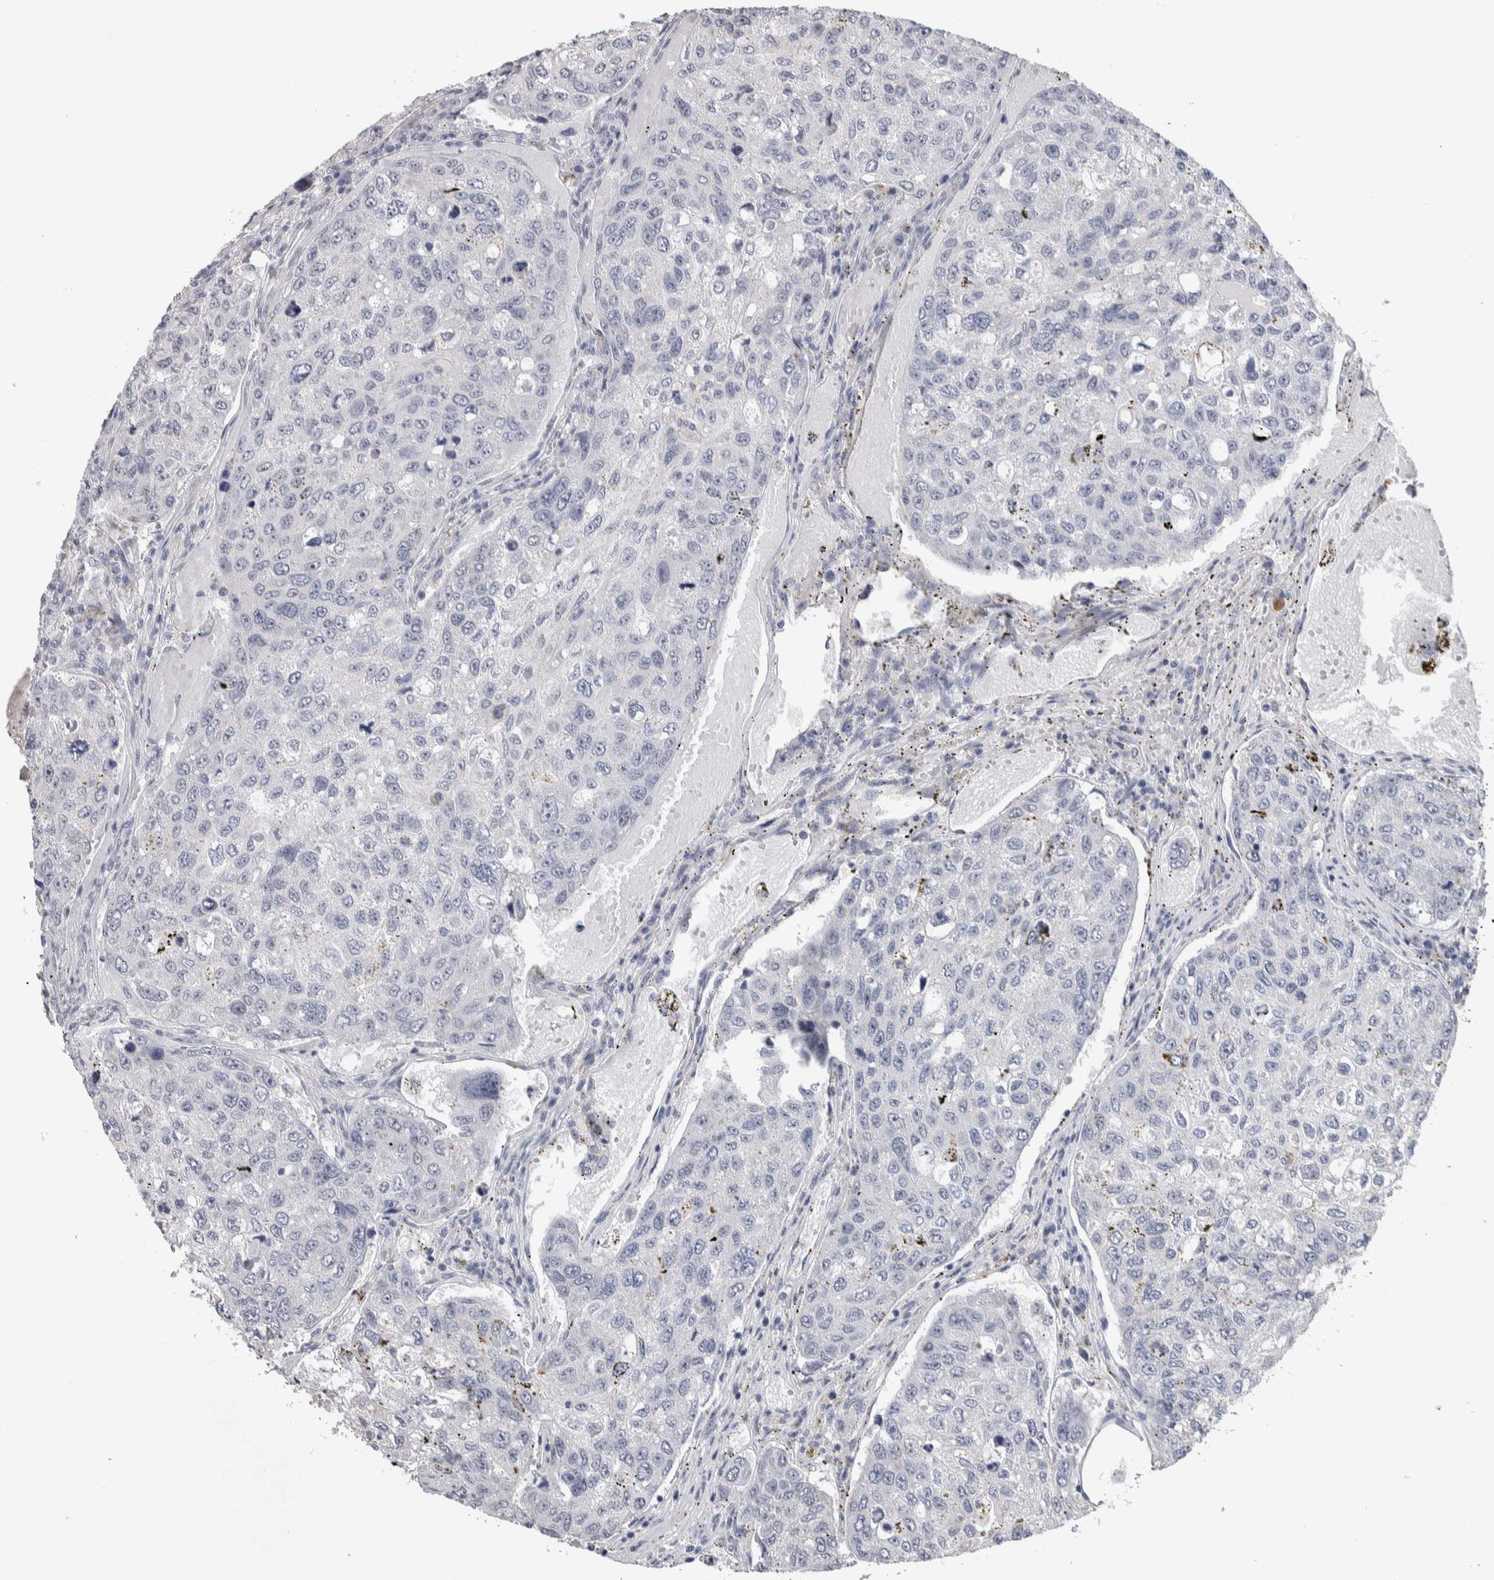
{"staining": {"intensity": "negative", "quantity": "none", "location": "none"}, "tissue": "urothelial cancer", "cell_type": "Tumor cells", "image_type": "cancer", "snomed": [{"axis": "morphology", "description": "Urothelial carcinoma, High grade"}, {"axis": "topography", "description": "Lymph node"}, {"axis": "topography", "description": "Urinary bladder"}], "caption": "Protein analysis of urothelial carcinoma (high-grade) reveals no significant positivity in tumor cells.", "gene": "TMEM102", "patient": {"sex": "male", "age": 51}}